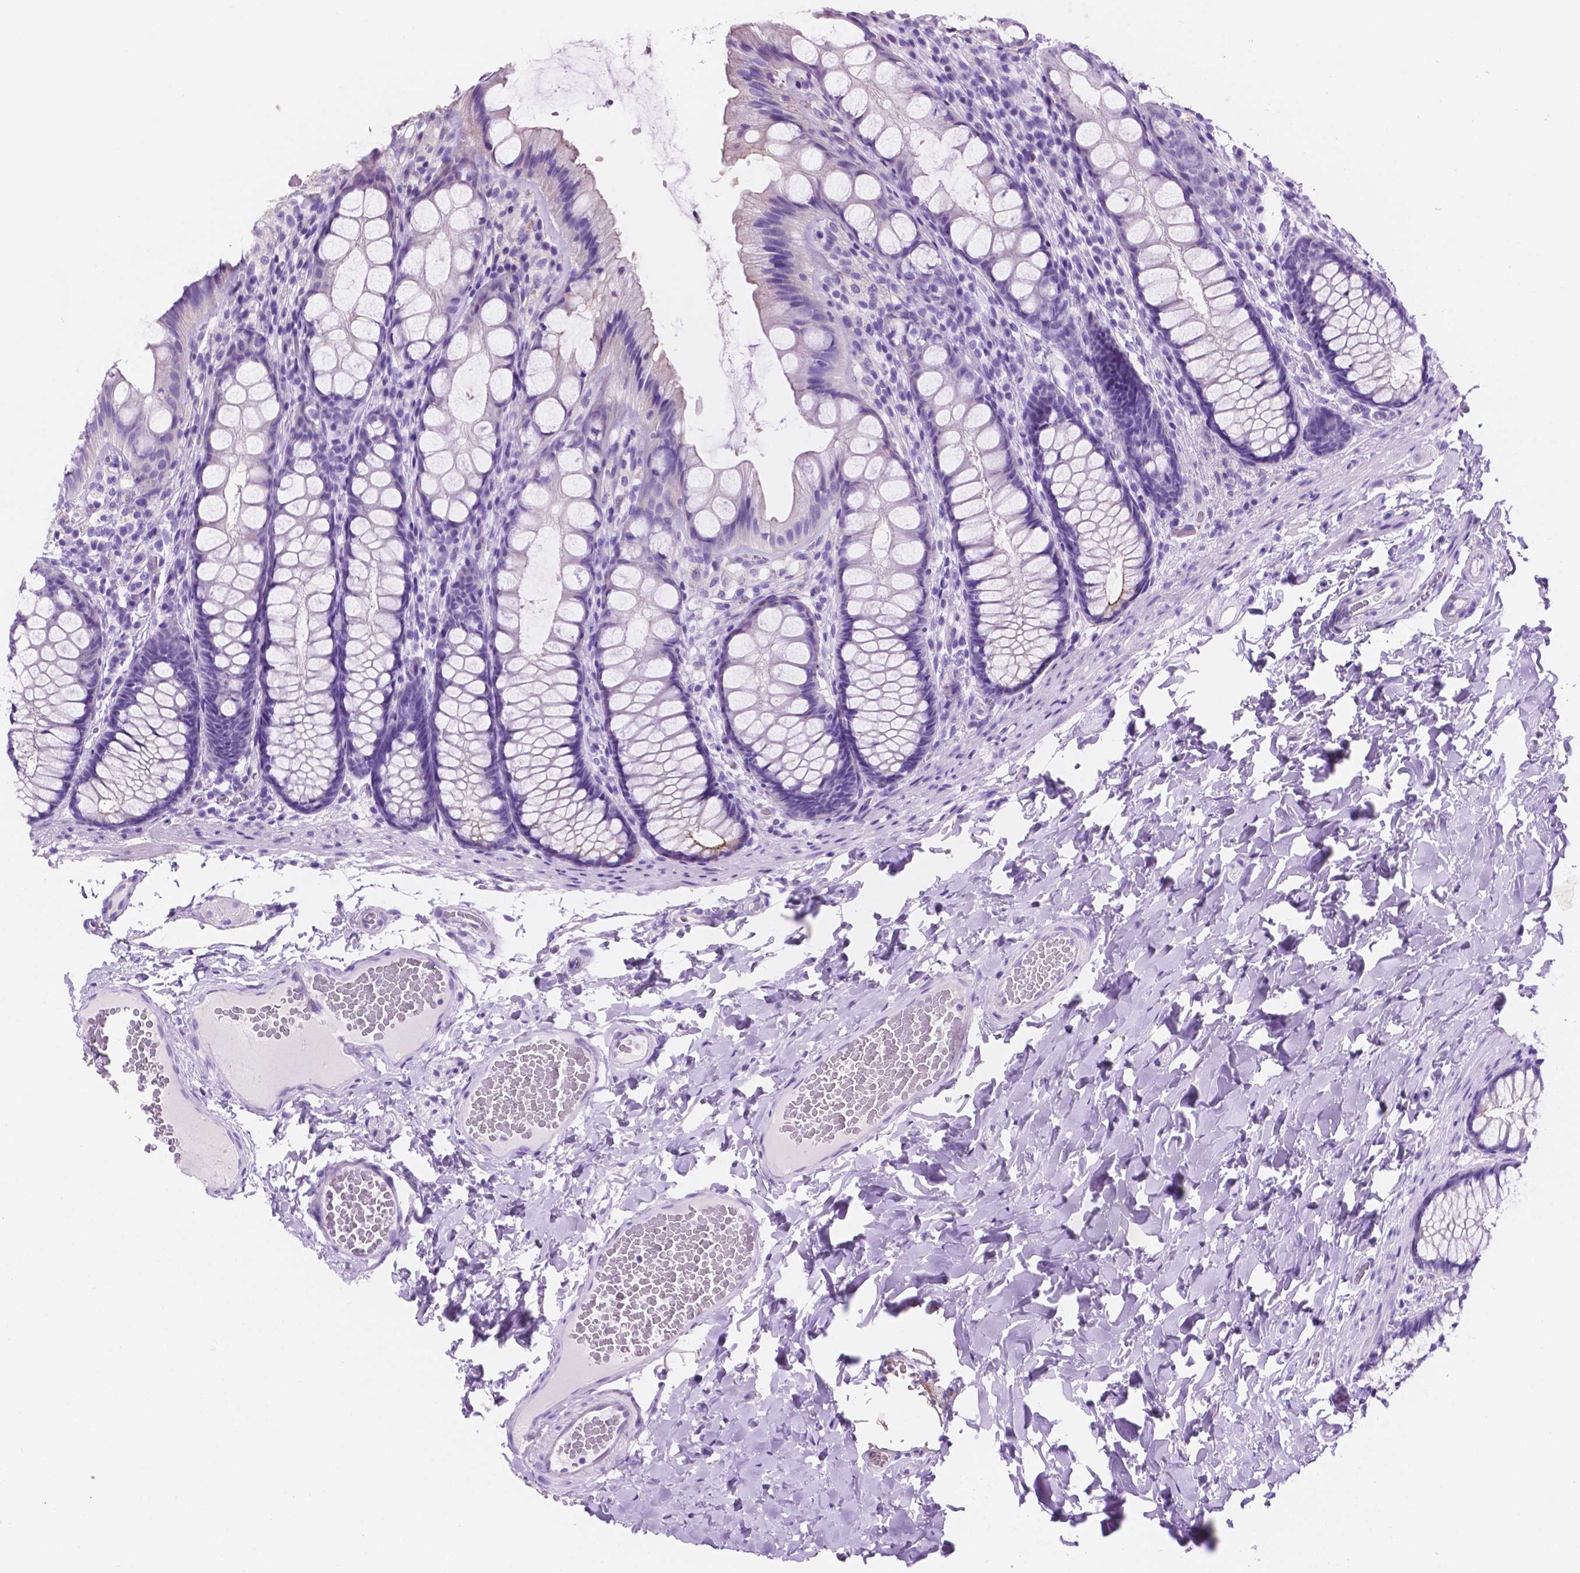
{"staining": {"intensity": "negative", "quantity": "none", "location": "none"}, "tissue": "colon", "cell_type": "Endothelial cells", "image_type": "normal", "snomed": [{"axis": "morphology", "description": "Normal tissue, NOS"}, {"axis": "topography", "description": "Colon"}], "caption": "There is no significant expression in endothelial cells of colon. Brightfield microscopy of immunohistochemistry stained with DAB (brown) and hematoxylin (blue), captured at high magnification.", "gene": "IGFN1", "patient": {"sex": "male", "age": 47}}